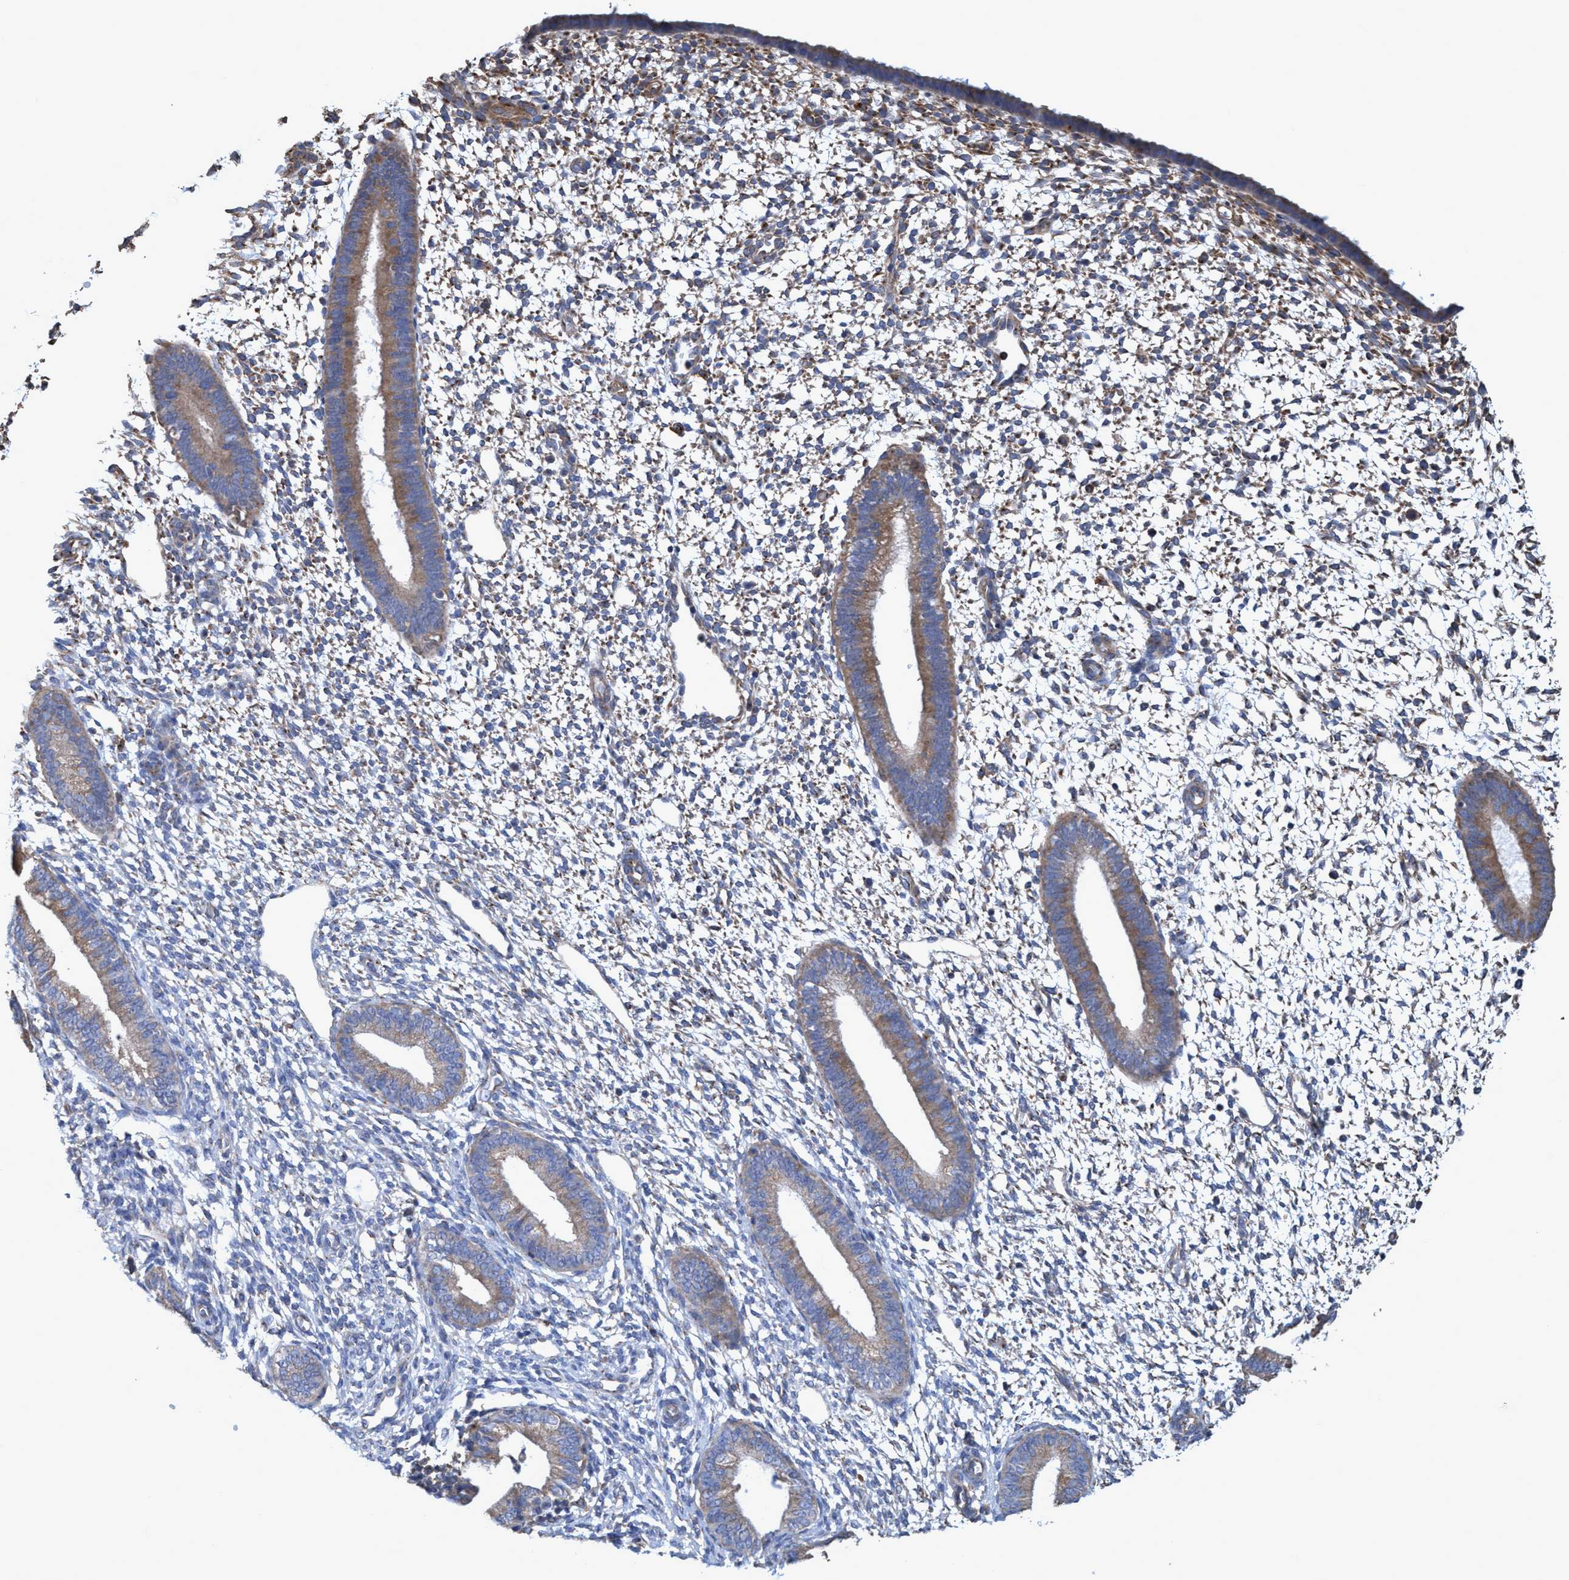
{"staining": {"intensity": "moderate", "quantity": "25%-75%", "location": "cytoplasmic/membranous"}, "tissue": "endometrium", "cell_type": "Cells in endometrial stroma", "image_type": "normal", "snomed": [{"axis": "morphology", "description": "Normal tissue, NOS"}, {"axis": "topography", "description": "Endometrium"}], "caption": "High-magnification brightfield microscopy of normal endometrium stained with DAB (3,3'-diaminobenzidine) (brown) and counterstained with hematoxylin (blue). cells in endometrial stroma exhibit moderate cytoplasmic/membranous positivity is present in approximately25%-75% of cells.", "gene": "BICD2", "patient": {"sex": "female", "age": 46}}